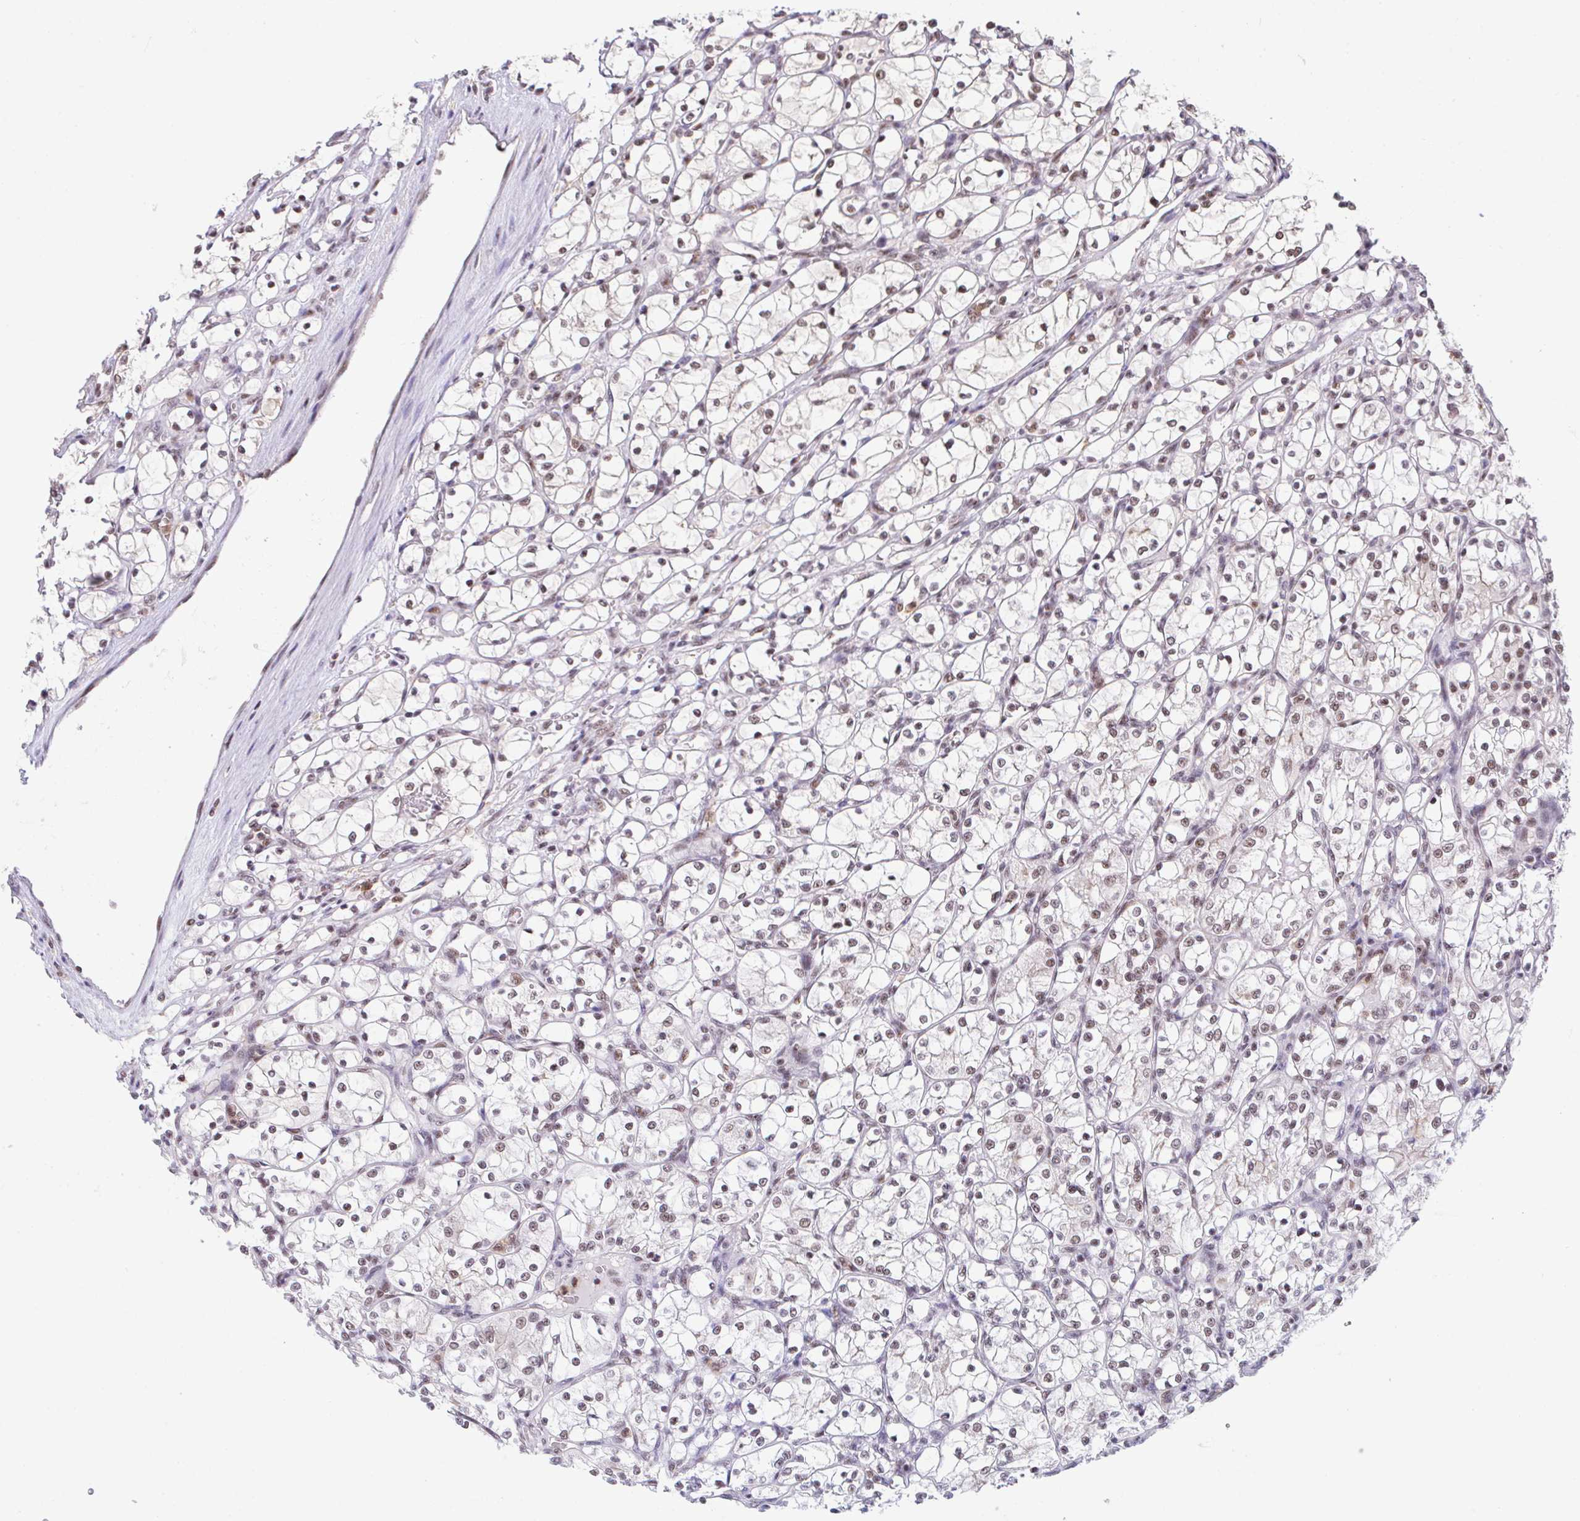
{"staining": {"intensity": "weak", "quantity": ">75%", "location": "nuclear"}, "tissue": "renal cancer", "cell_type": "Tumor cells", "image_type": "cancer", "snomed": [{"axis": "morphology", "description": "Adenocarcinoma, NOS"}, {"axis": "topography", "description": "Kidney"}], "caption": "Renal cancer (adenocarcinoma) stained for a protein (brown) demonstrates weak nuclear positive positivity in about >75% of tumor cells.", "gene": "OR6K3", "patient": {"sex": "female", "age": 69}}